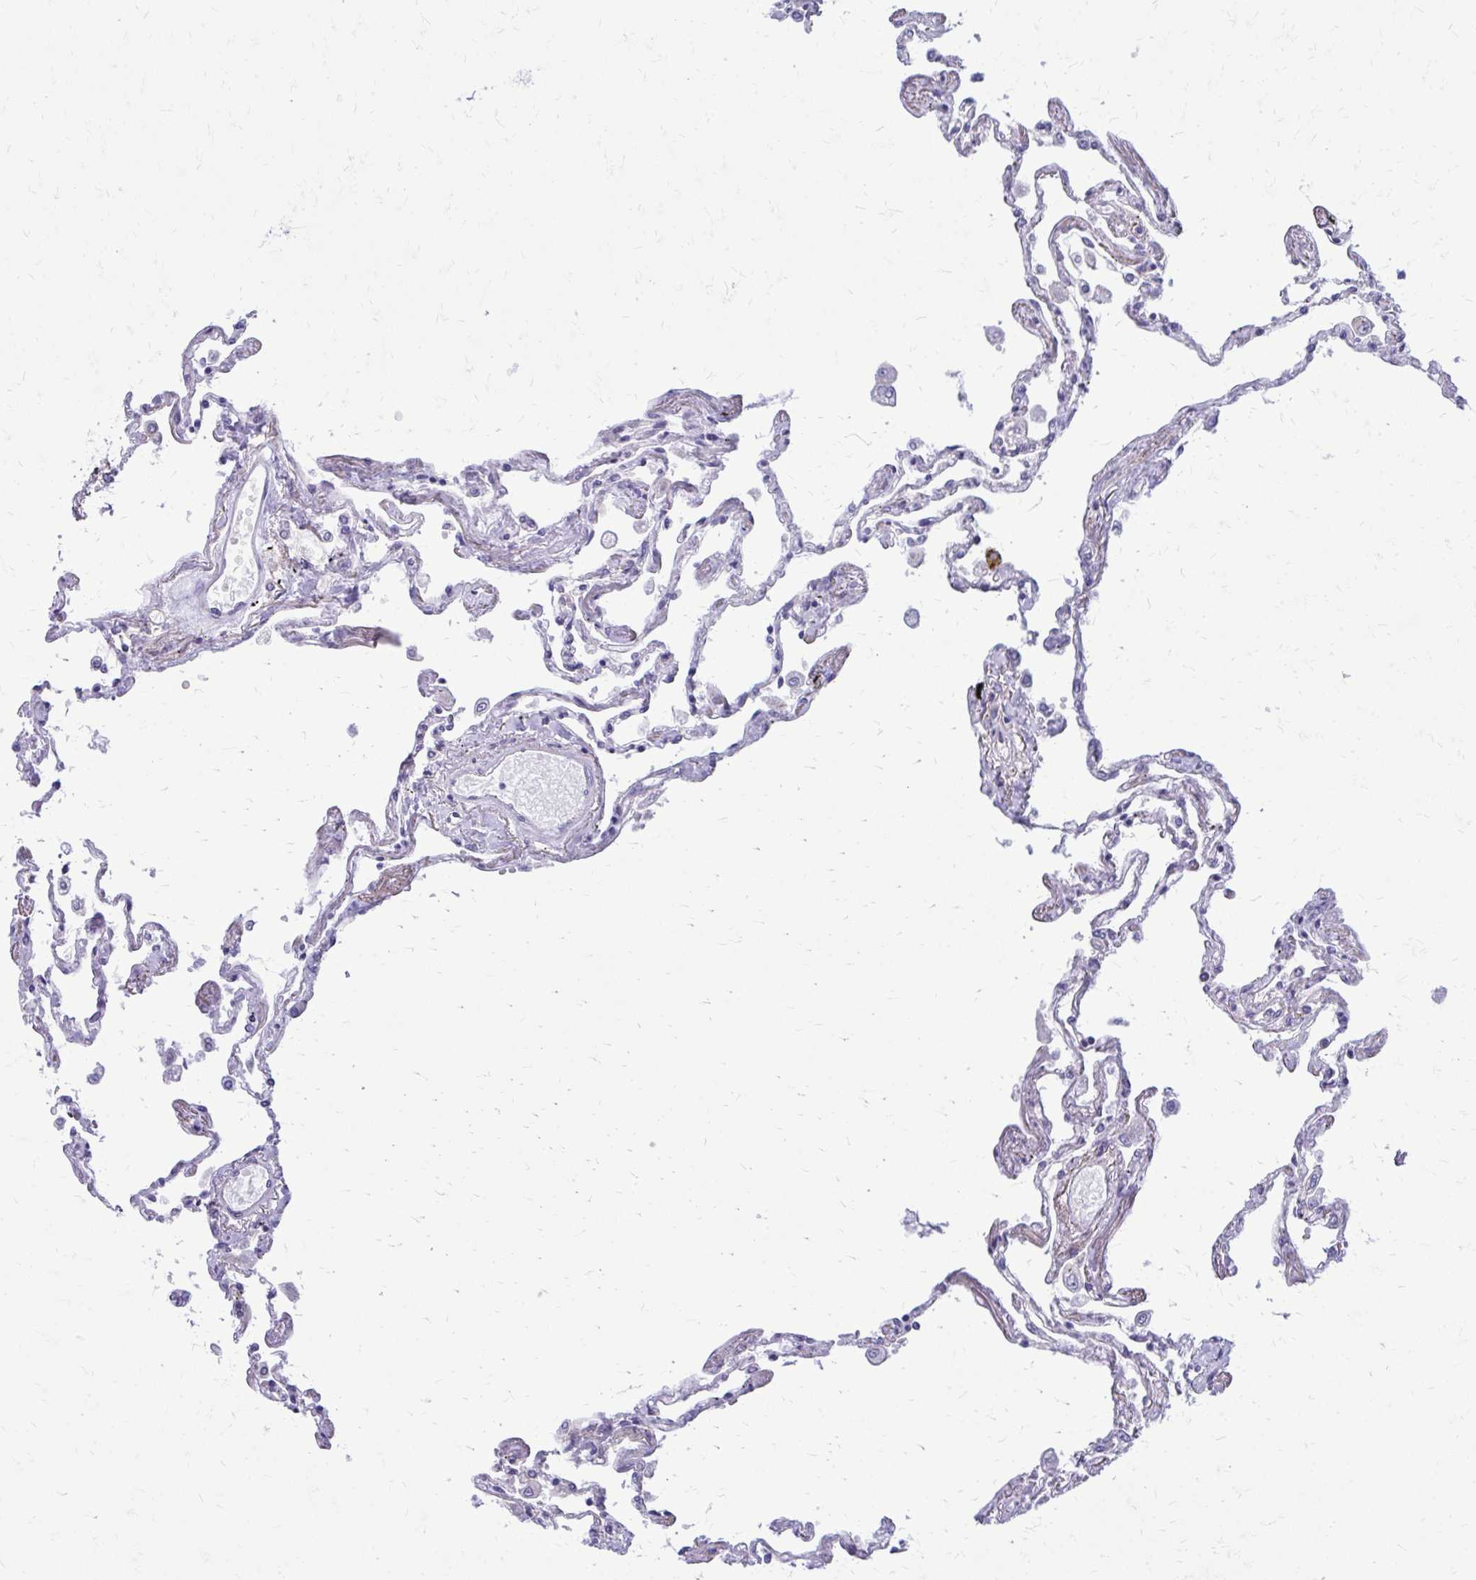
{"staining": {"intensity": "moderate", "quantity": "<25%", "location": "cytoplasmic/membranous"}, "tissue": "lung", "cell_type": "Alveolar cells", "image_type": "normal", "snomed": [{"axis": "morphology", "description": "Normal tissue, NOS"}, {"axis": "morphology", "description": "Adenocarcinoma, NOS"}, {"axis": "topography", "description": "Cartilage tissue"}, {"axis": "topography", "description": "Lung"}], "caption": "Alveolar cells display low levels of moderate cytoplasmic/membranous expression in approximately <25% of cells in normal human lung. (DAB (3,3'-diaminobenzidine) = brown stain, brightfield microscopy at high magnification).", "gene": "CLTA", "patient": {"sex": "female", "age": 67}}